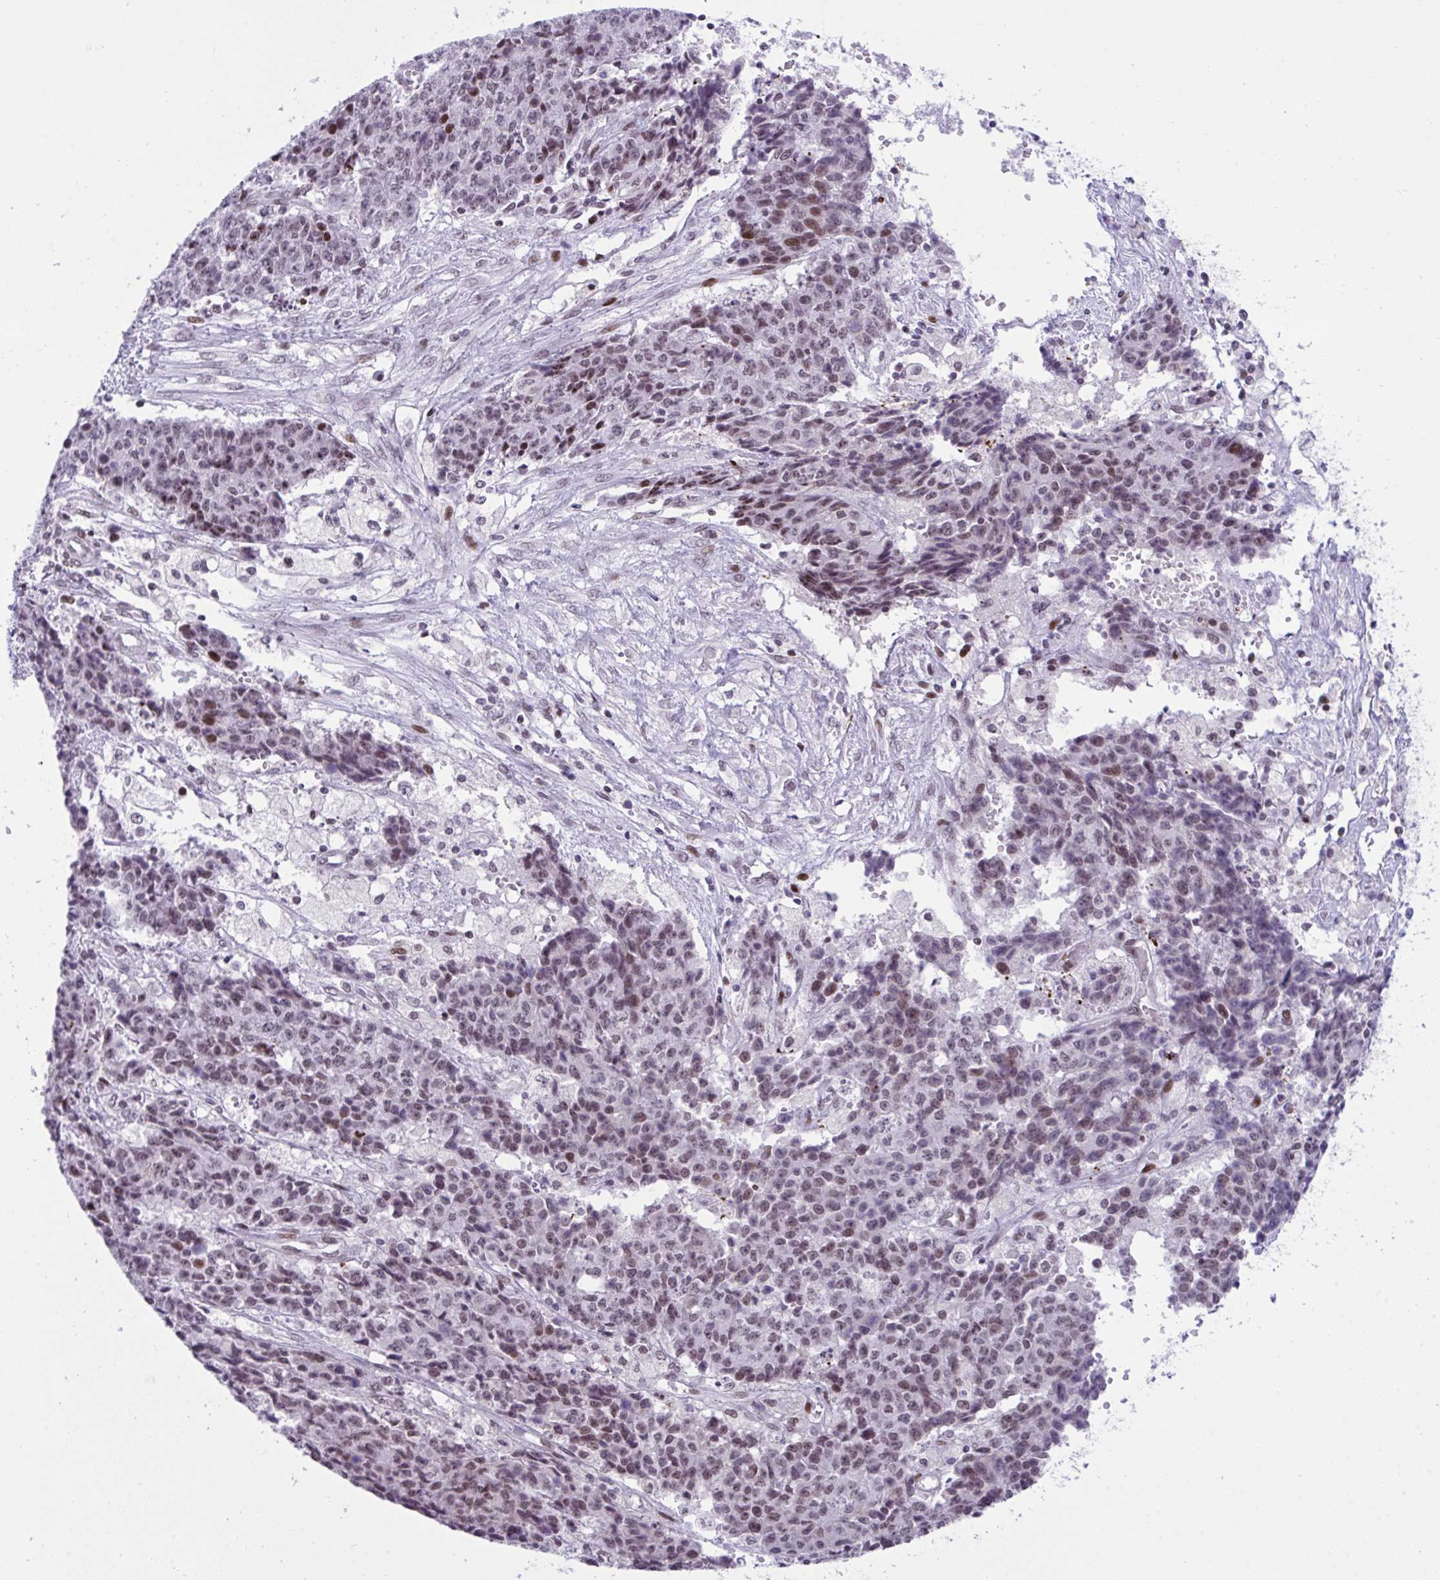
{"staining": {"intensity": "weak", "quantity": "25%-75%", "location": "nuclear"}, "tissue": "ovarian cancer", "cell_type": "Tumor cells", "image_type": "cancer", "snomed": [{"axis": "morphology", "description": "Carcinoma, endometroid"}, {"axis": "topography", "description": "Ovary"}], "caption": "About 25%-75% of tumor cells in human ovarian cancer (endometroid carcinoma) display weak nuclear protein positivity as visualized by brown immunohistochemical staining.", "gene": "ZFHX3", "patient": {"sex": "female", "age": 42}}